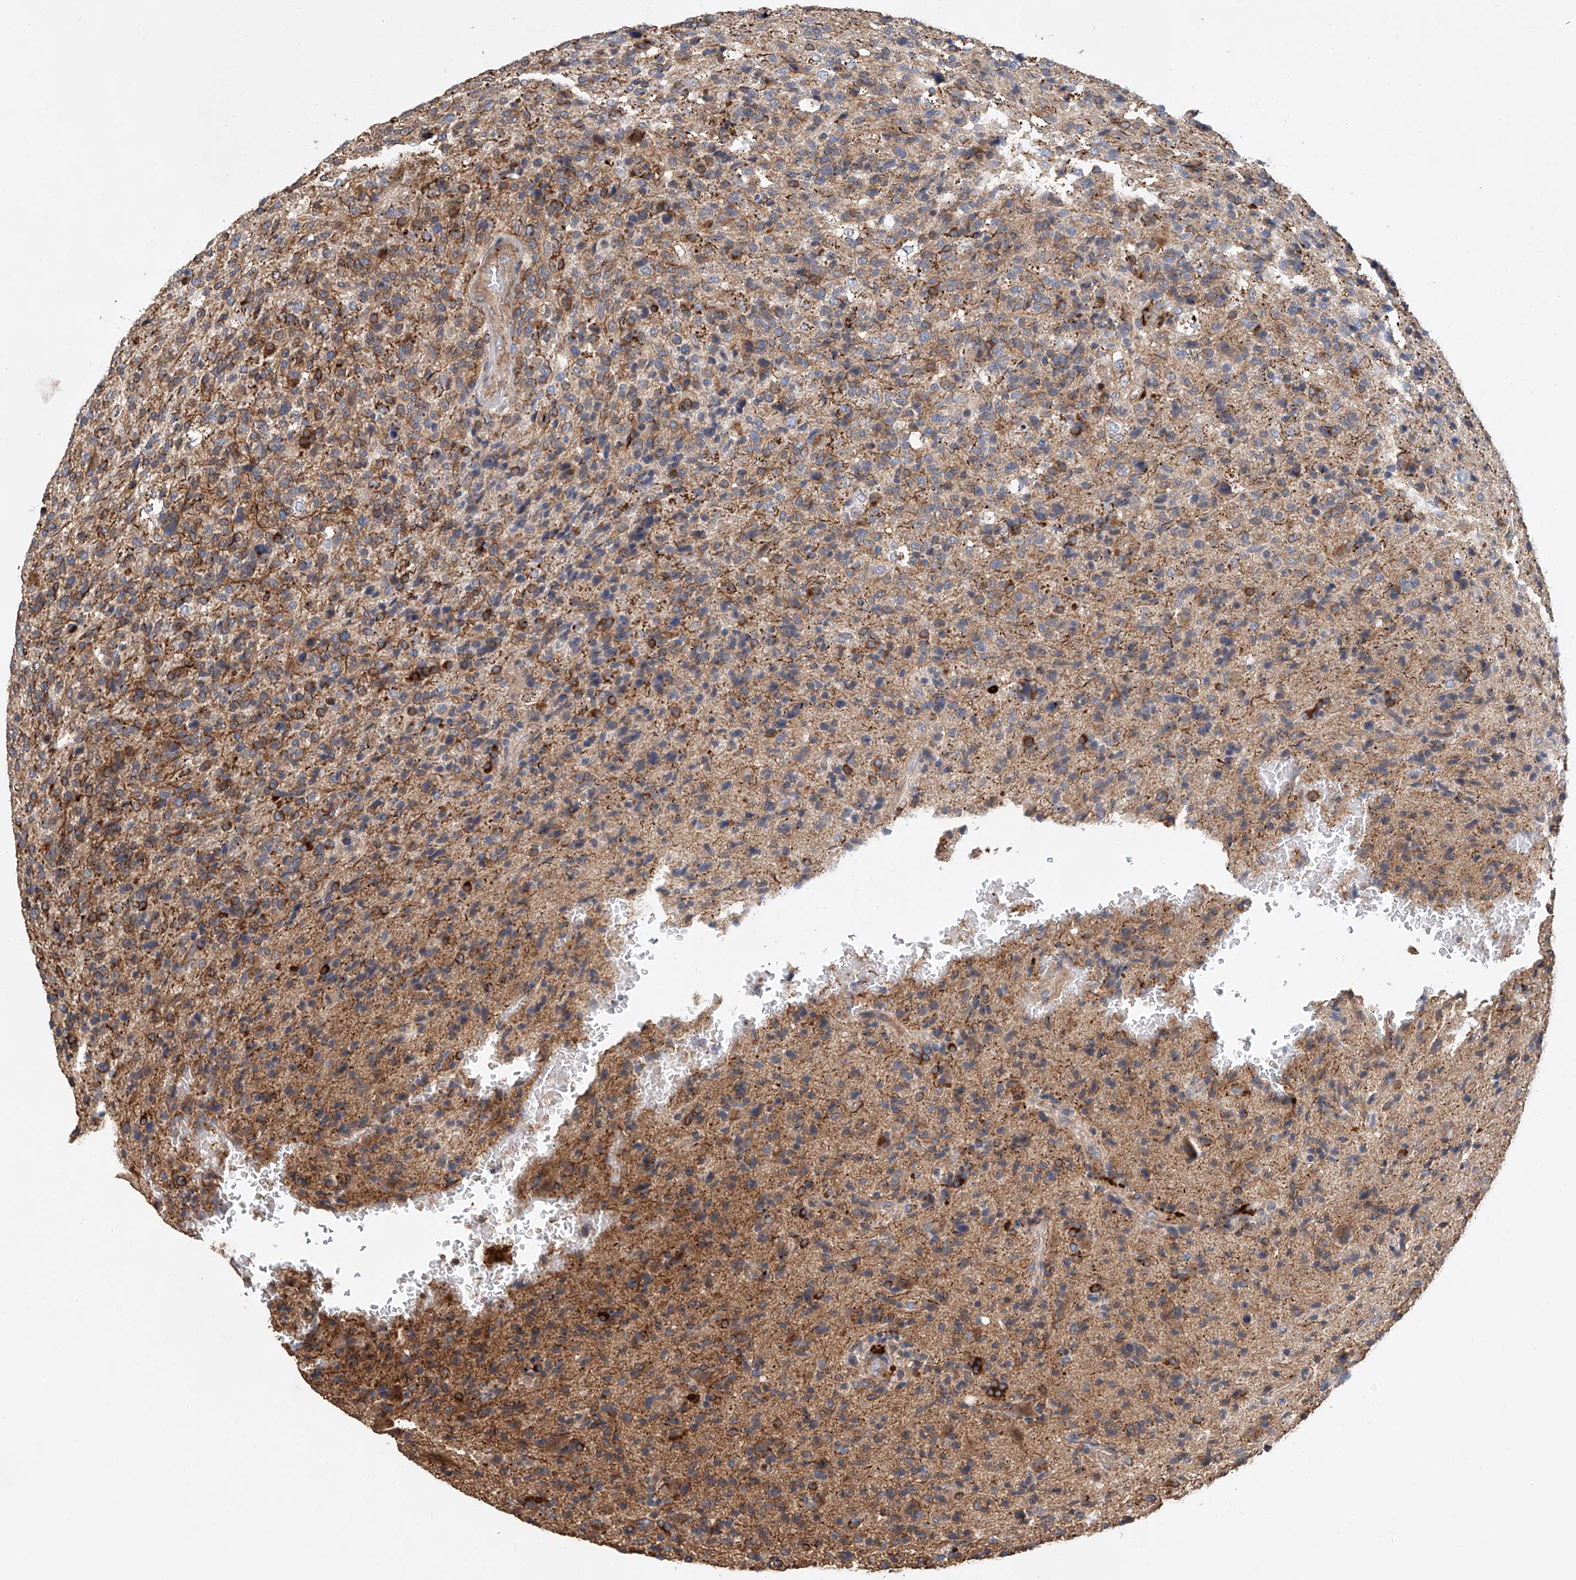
{"staining": {"intensity": "moderate", "quantity": ">75%", "location": "cytoplasmic/membranous"}, "tissue": "glioma", "cell_type": "Tumor cells", "image_type": "cancer", "snomed": [{"axis": "morphology", "description": "Glioma, malignant, High grade"}, {"axis": "topography", "description": "Brain"}], "caption": "The immunohistochemical stain shows moderate cytoplasmic/membranous expression in tumor cells of malignant high-grade glioma tissue.", "gene": "HGSNAT", "patient": {"sex": "male", "age": 72}}